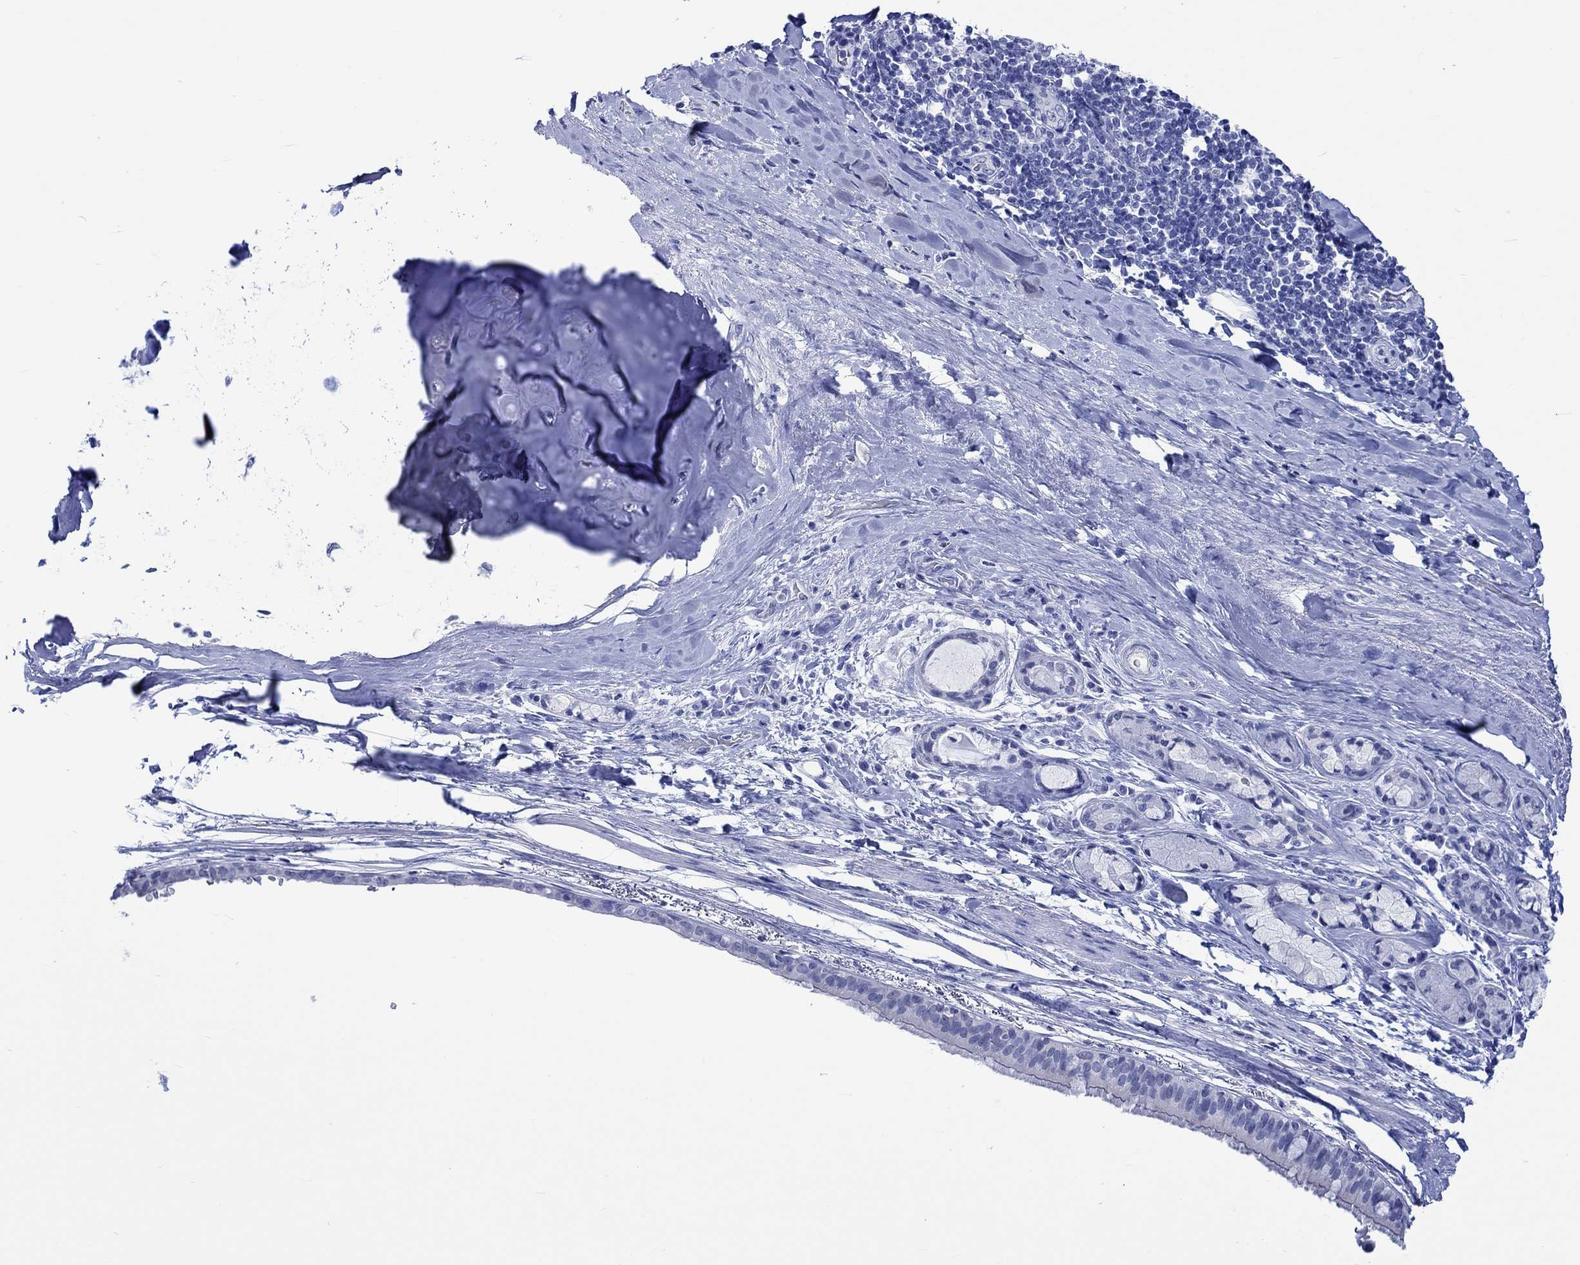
{"staining": {"intensity": "negative", "quantity": "none", "location": "none"}, "tissue": "bronchus", "cell_type": "Respiratory epithelial cells", "image_type": "normal", "snomed": [{"axis": "morphology", "description": "Normal tissue, NOS"}, {"axis": "morphology", "description": "Squamous cell carcinoma, NOS"}, {"axis": "topography", "description": "Bronchus"}, {"axis": "topography", "description": "Lung"}], "caption": "The IHC image has no significant positivity in respiratory epithelial cells of bronchus. (DAB immunohistochemistry visualized using brightfield microscopy, high magnification).", "gene": "KLHL33", "patient": {"sex": "male", "age": 69}}